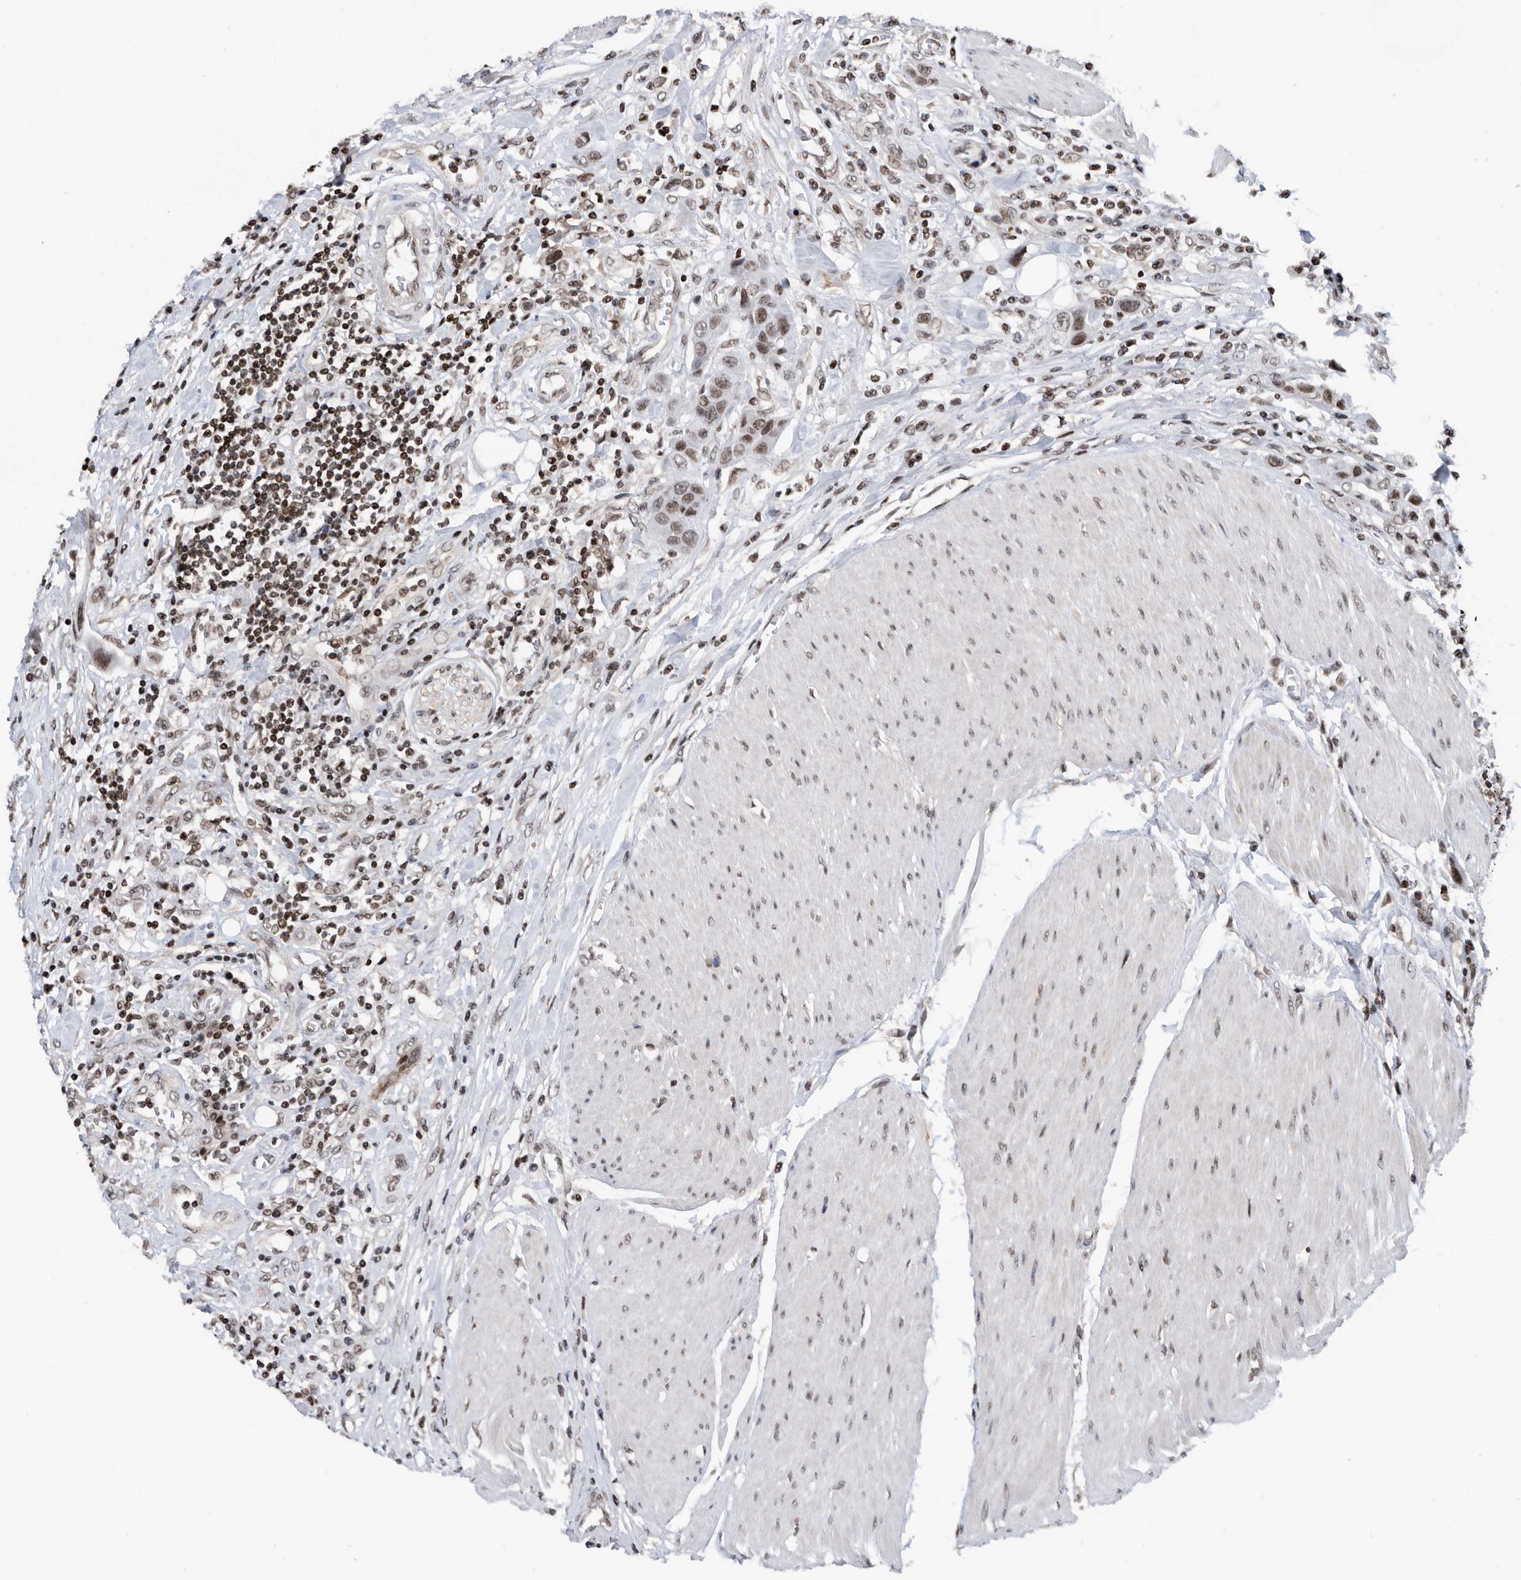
{"staining": {"intensity": "weak", "quantity": ">75%", "location": "nuclear"}, "tissue": "urothelial cancer", "cell_type": "Tumor cells", "image_type": "cancer", "snomed": [{"axis": "morphology", "description": "Urothelial carcinoma, High grade"}, {"axis": "topography", "description": "Urinary bladder"}], "caption": "DAB immunohistochemical staining of human urothelial cancer displays weak nuclear protein expression in about >75% of tumor cells.", "gene": "SNRNP48", "patient": {"sex": "male", "age": 50}}